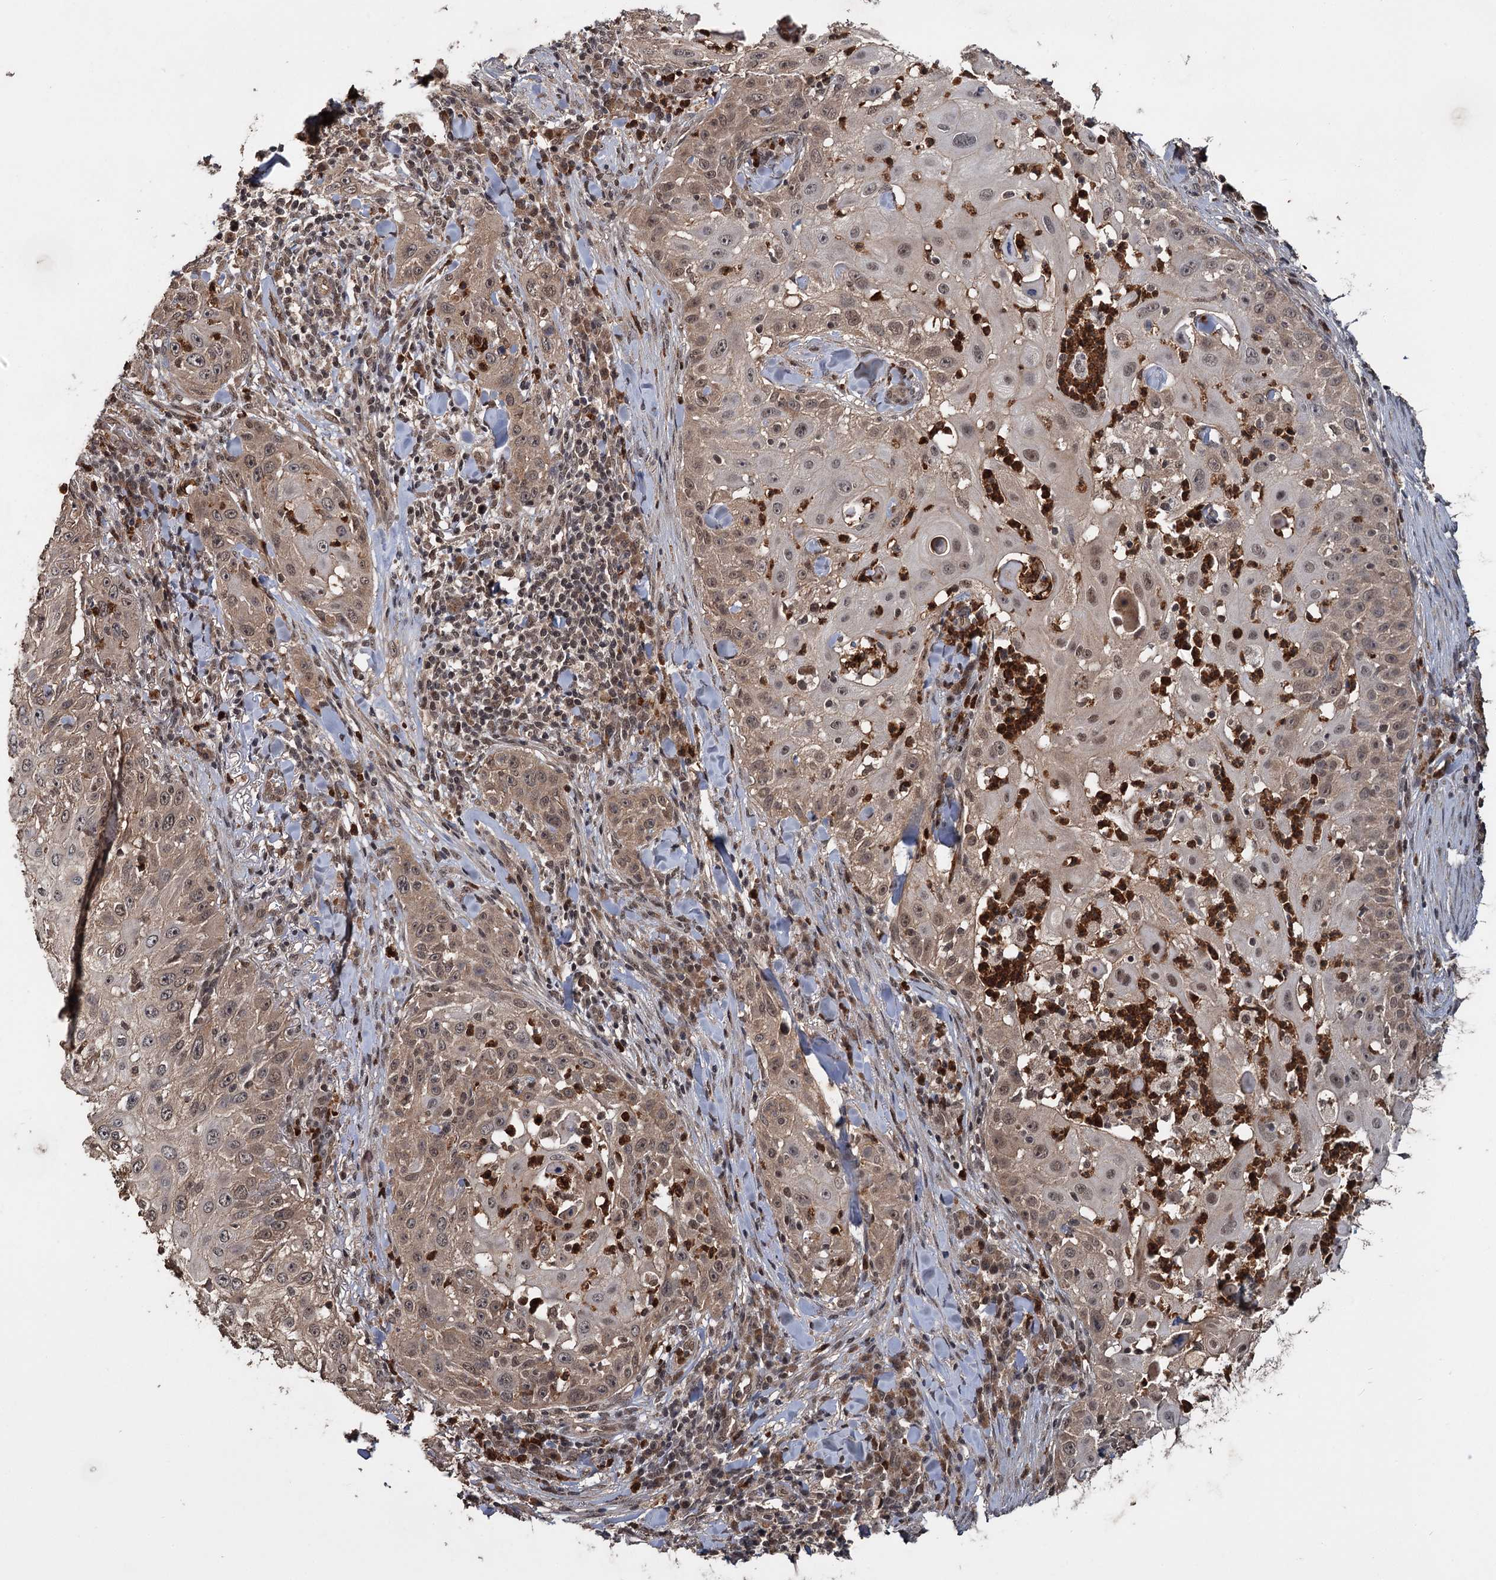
{"staining": {"intensity": "moderate", "quantity": ">75%", "location": "cytoplasmic/membranous,nuclear"}, "tissue": "skin cancer", "cell_type": "Tumor cells", "image_type": "cancer", "snomed": [{"axis": "morphology", "description": "Squamous cell carcinoma, NOS"}, {"axis": "topography", "description": "Skin"}], "caption": "Immunohistochemical staining of human skin cancer reveals medium levels of moderate cytoplasmic/membranous and nuclear staining in about >75% of tumor cells.", "gene": "KANSL2", "patient": {"sex": "female", "age": 44}}